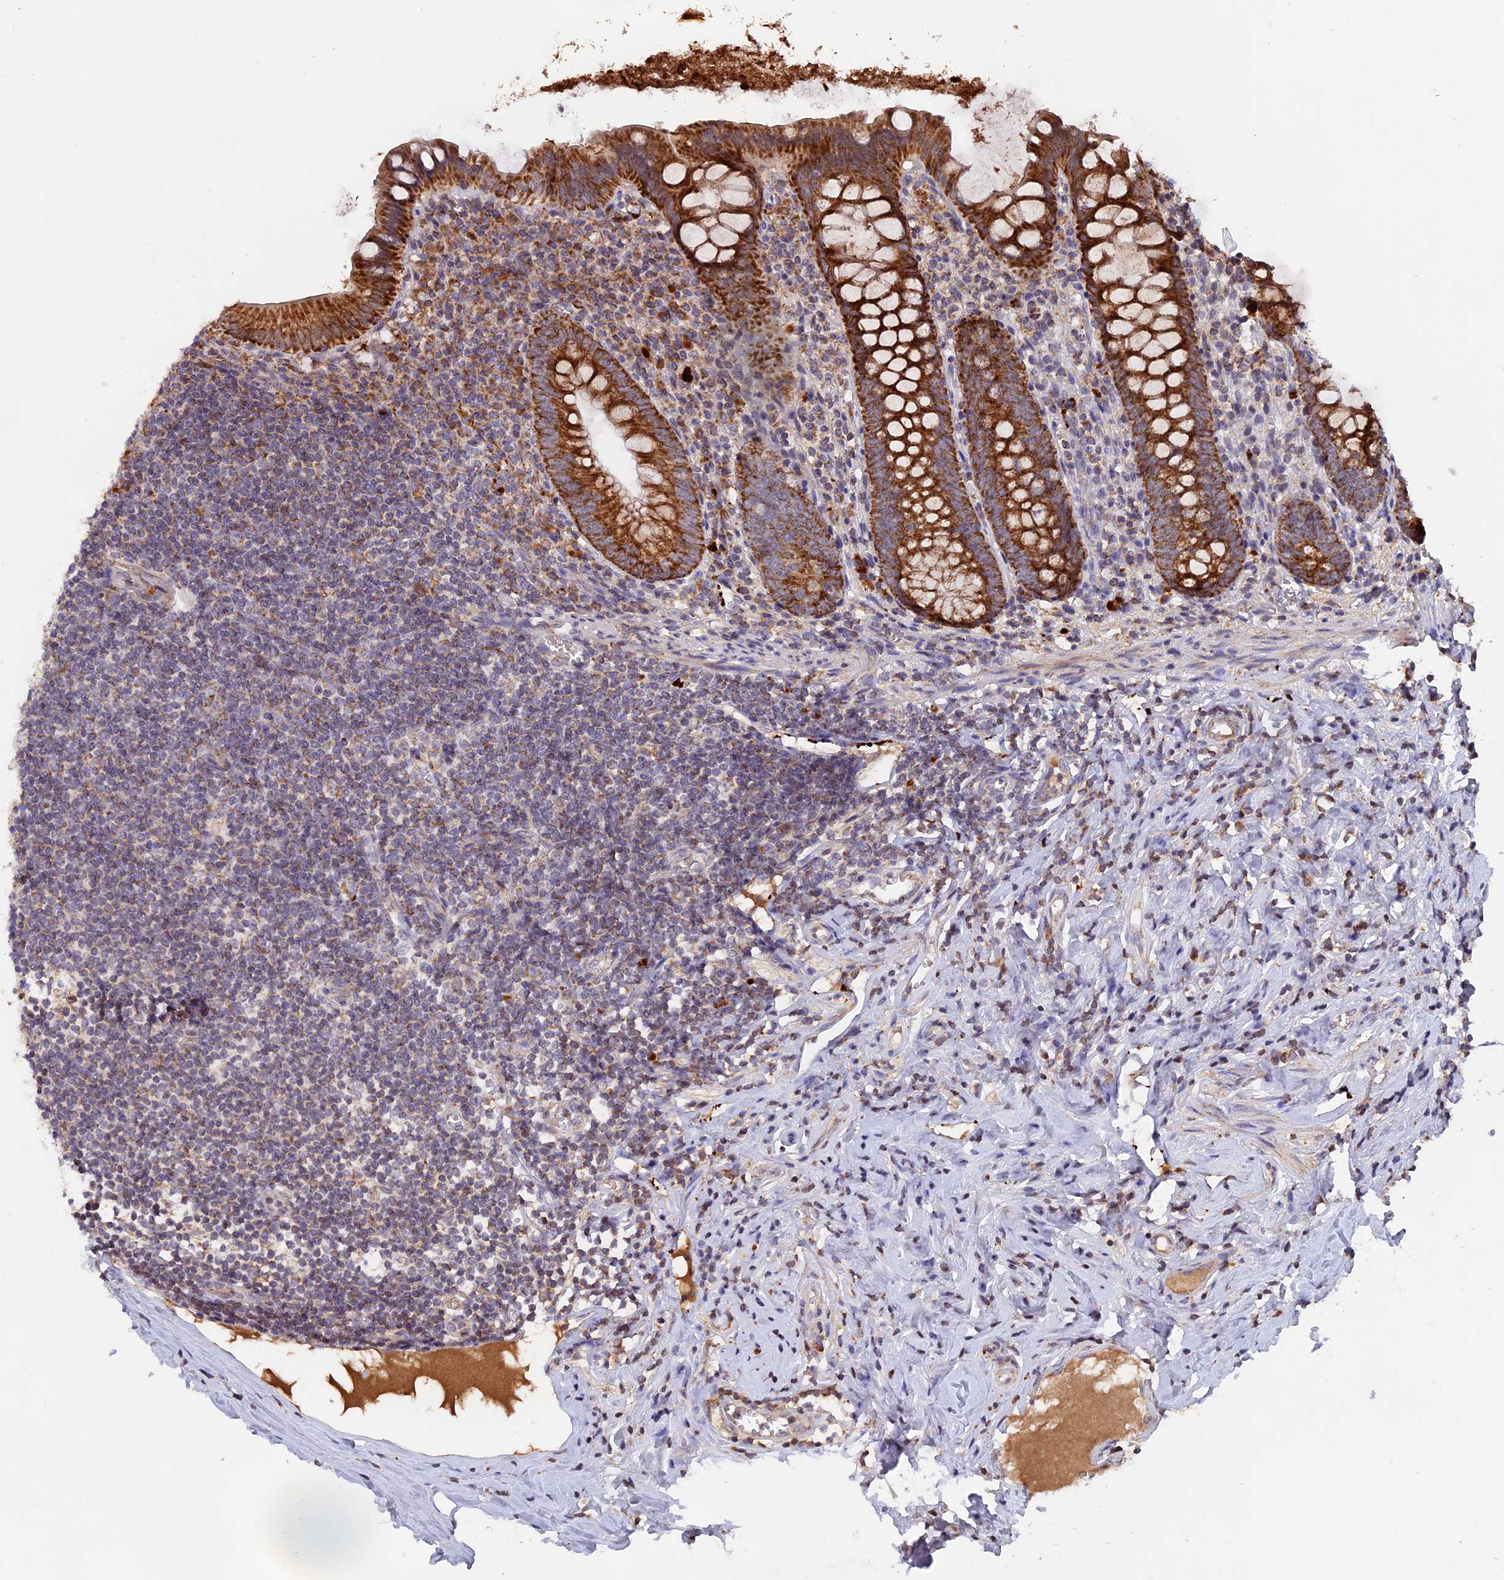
{"staining": {"intensity": "strong", "quantity": ">75%", "location": "cytoplasmic/membranous"}, "tissue": "appendix", "cell_type": "Glandular cells", "image_type": "normal", "snomed": [{"axis": "morphology", "description": "Normal tissue, NOS"}, {"axis": "topography", "description": "Appendix"}], "caption": "This is a photomicrograph of immunohistochemistry (IHC) staining of unremarkable appendix, which shows strong expression in the cytoplasmic/membranous of glandular cells.", "gene": "MPV17L", "patient": {"sex": "female", "age": 51}}